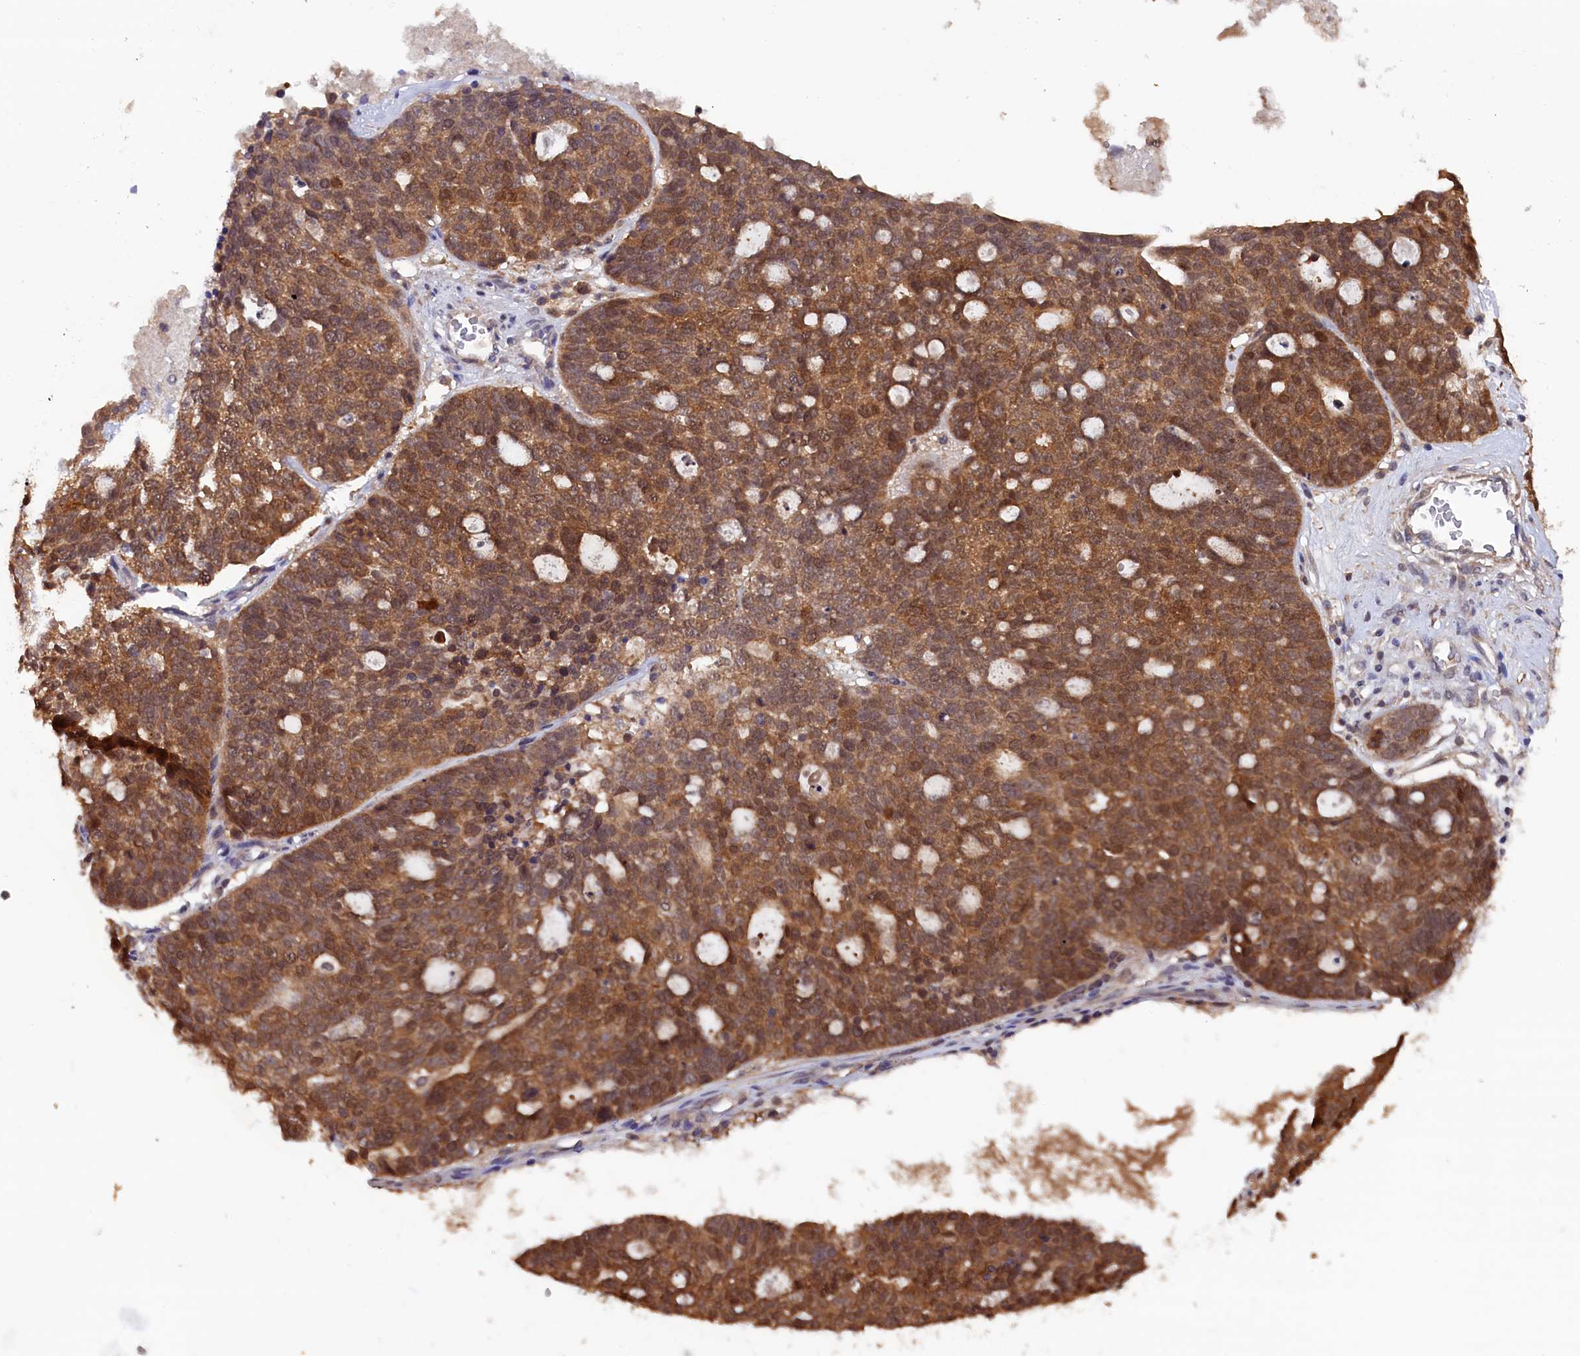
{"staining": {"intensity": "moderate", "quantity": ">75%", "location": "cytoplasmic/membranous,nuclear"}, "tissue": "ovarian cancer", "cell_type": "Tumor cells", "image_type": "cancer", "snomed": [{"axis": "morphology", "description": "Cystadenocarcinoma, serous, NOS"}, {"axis": "topography", "description": "Ovary"}], "caption": "Immunohistochemical staining of human ovarian cancer exhibits moderate cytoplasmic/membranous and nuclear protein positivity in approximately >75% of tumor cells.", "gene": "JPT2", "patient": {"sex": "female", "age": 59}}